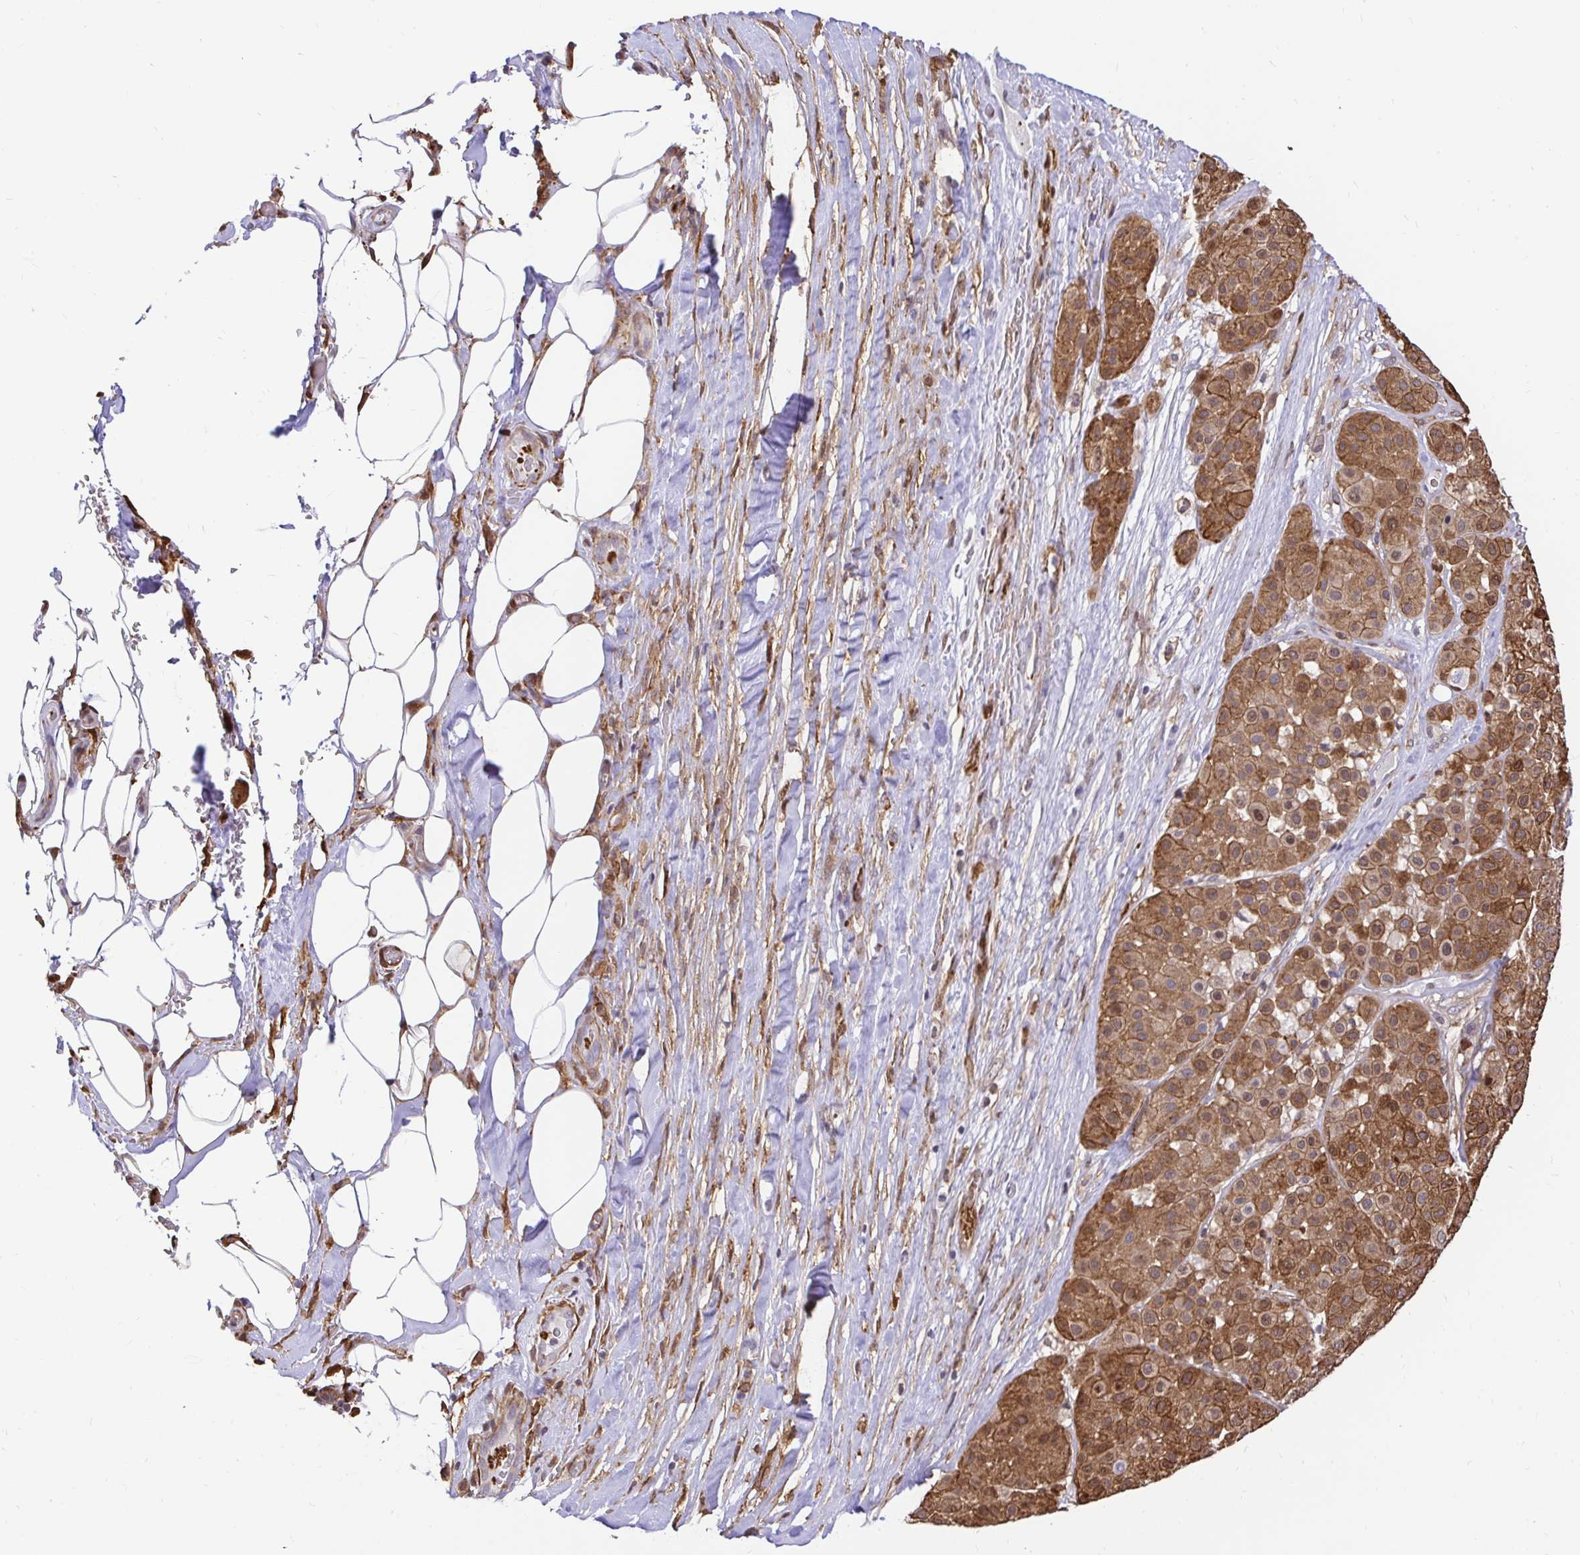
{"staining": {"intensity": "moderate", "quantity": ">75%", "location": "cytoplasmic/membranous,nuclear"}, "tissue": "melanoma", "cell_type": "Tumor cells", "image_type": "cancer", "snomed": [{"axis": "morphology", "description": "Malignant melanoma, Metastatic site"}, {"axis": "topography", "description": "Smooth muscle"}], "caption": "Protein analysis of malignant melanoma (metastatic site) tissue shows moderate cytoplasmic/membranous and nuclear positivity in approximately >75% of tumor cells.", "gene": "GSN", "patient": {"sex": "male", "age": 41}}